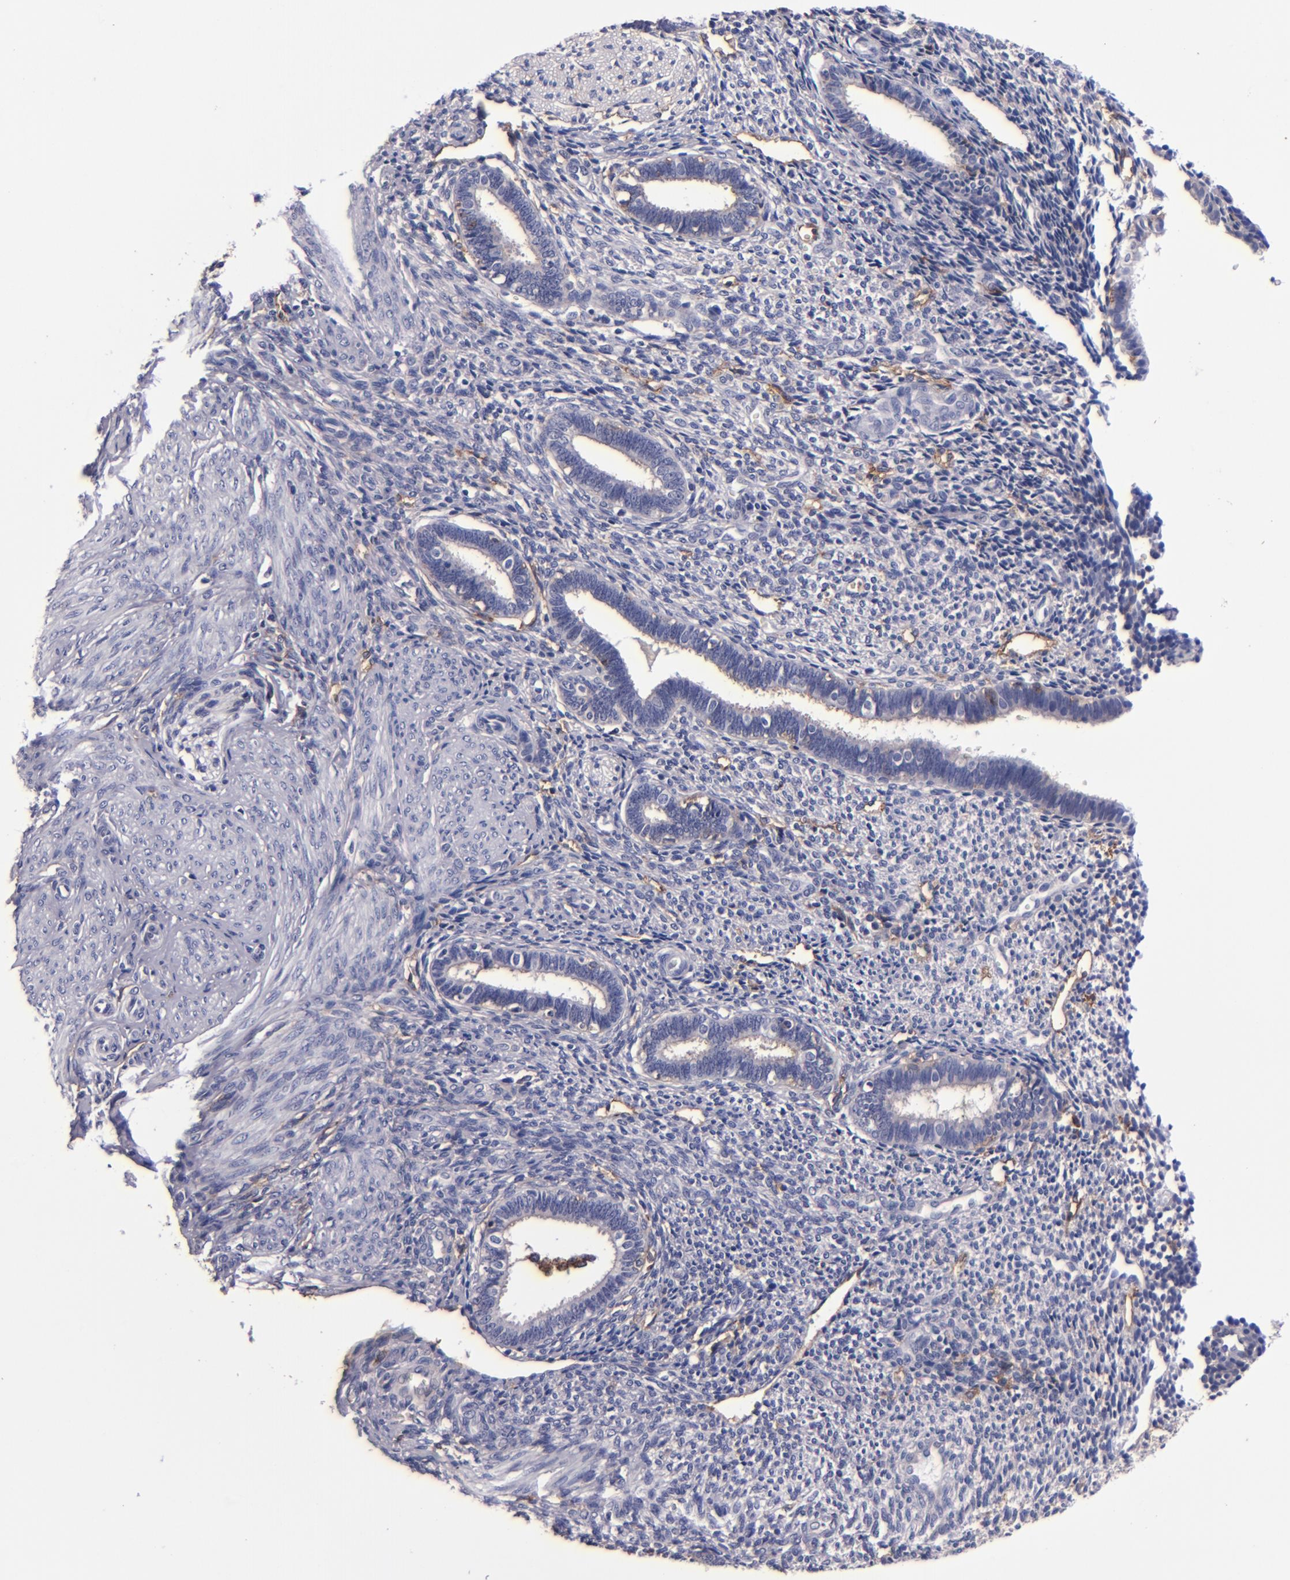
{"staining": {"intensity": "moderate", "quantity": "<25%", "location": "cytoplasmic/membranous"}, "tissue": "endometrium", "cell_type": "Cells in endometrial stroma", "image_type": "normal", "snomed": [{"axis": "morphology", "description": "Normal tissue, NOS"}, {"axis": "topography", "description": "Endometrium"}], "caption": "Immunohistochemistry micrograph of unremarkable endometrium: endometrium stained using IHC reveals low levels of moderate protein expression localized specifically in the cytoplasmic/membranous of cells in endometrial stroma, appearing as a cytoplasmic/membranous brown color.", "gene": "SIRPA", "patient": {"sex": "female", "age": 27}}